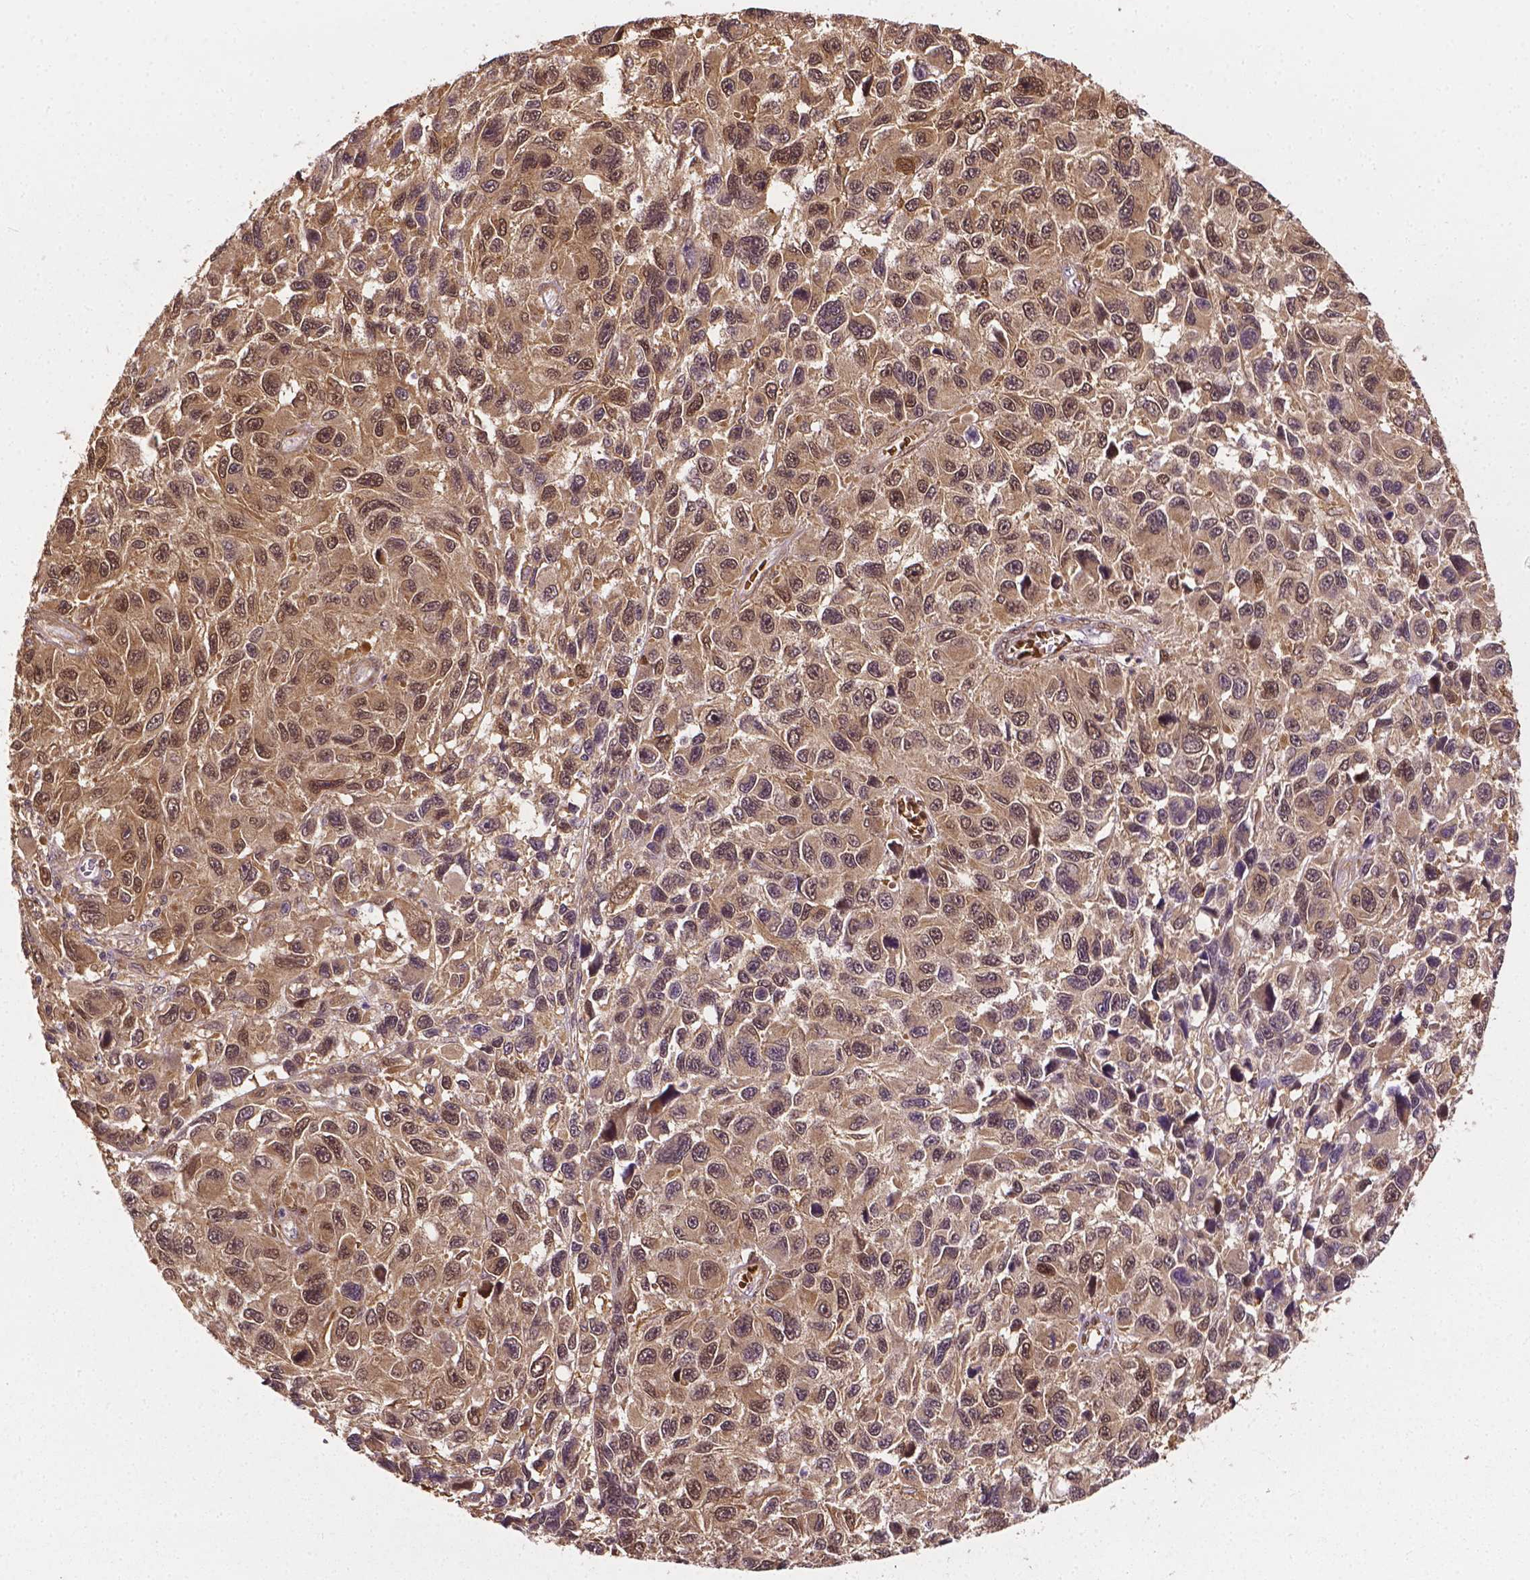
{"staining": {"intensity": "moderate", "quantity": ">75%", "location": "cytoplasmic/membranous,nuclear"}, "tissue": "melanoma", "cell_type": "Tumor cells", "image_type": "cancer", "snomed": [{"axis": "morphology", "description": "Malignant melanoma, NOS"}, {"axis": "topography", "description": "Skin"}], "caption": "A histopathology image of melanoma stained for a protein shows moderate cytoplasmic/membranous and nuclear brown staining in tumor cells.", "gene": "YAP1", "patient": {"sex": "male", "age": 53}}